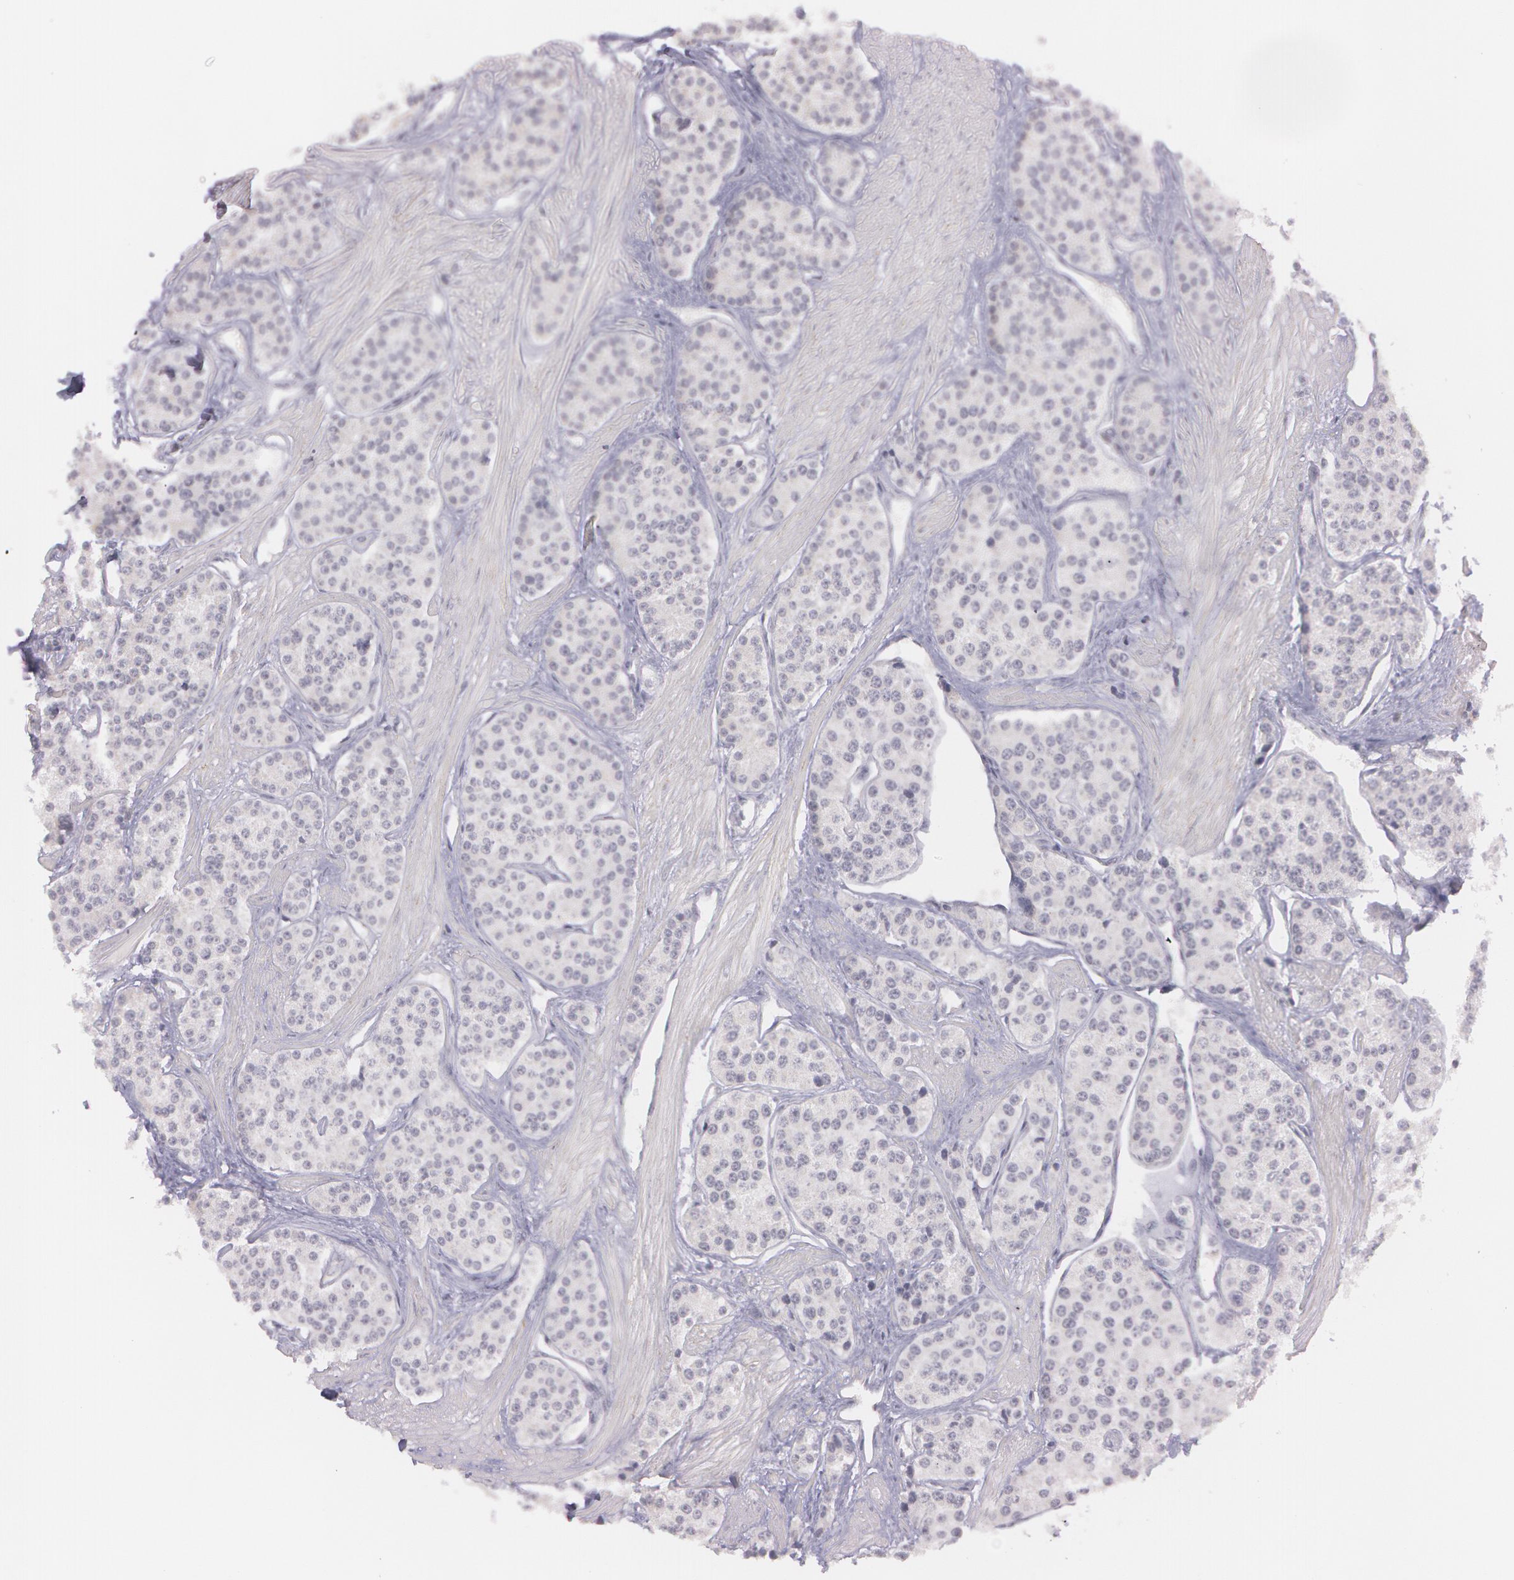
{"staining": {"intensity": "negative", "quantity": "none", "location": "none"}, "tissue": "carcinoid", "cell_type": "Tumor cells", "image_type": "cancer", "snomed": [{"axis": "morphology", "description": "Carcinoid, malignant, NOS"}, {"axis": "topography", "description": "Stomach"}], "caption": "The immunohistochemistry (IHC) photomicrograph has no significant positivity in tumor cells of carcinoid (malignant) tissue. Nuclei are stained in blue.", "gene": "IL1RN", "patient": {"sex": "female", "age": 76}}